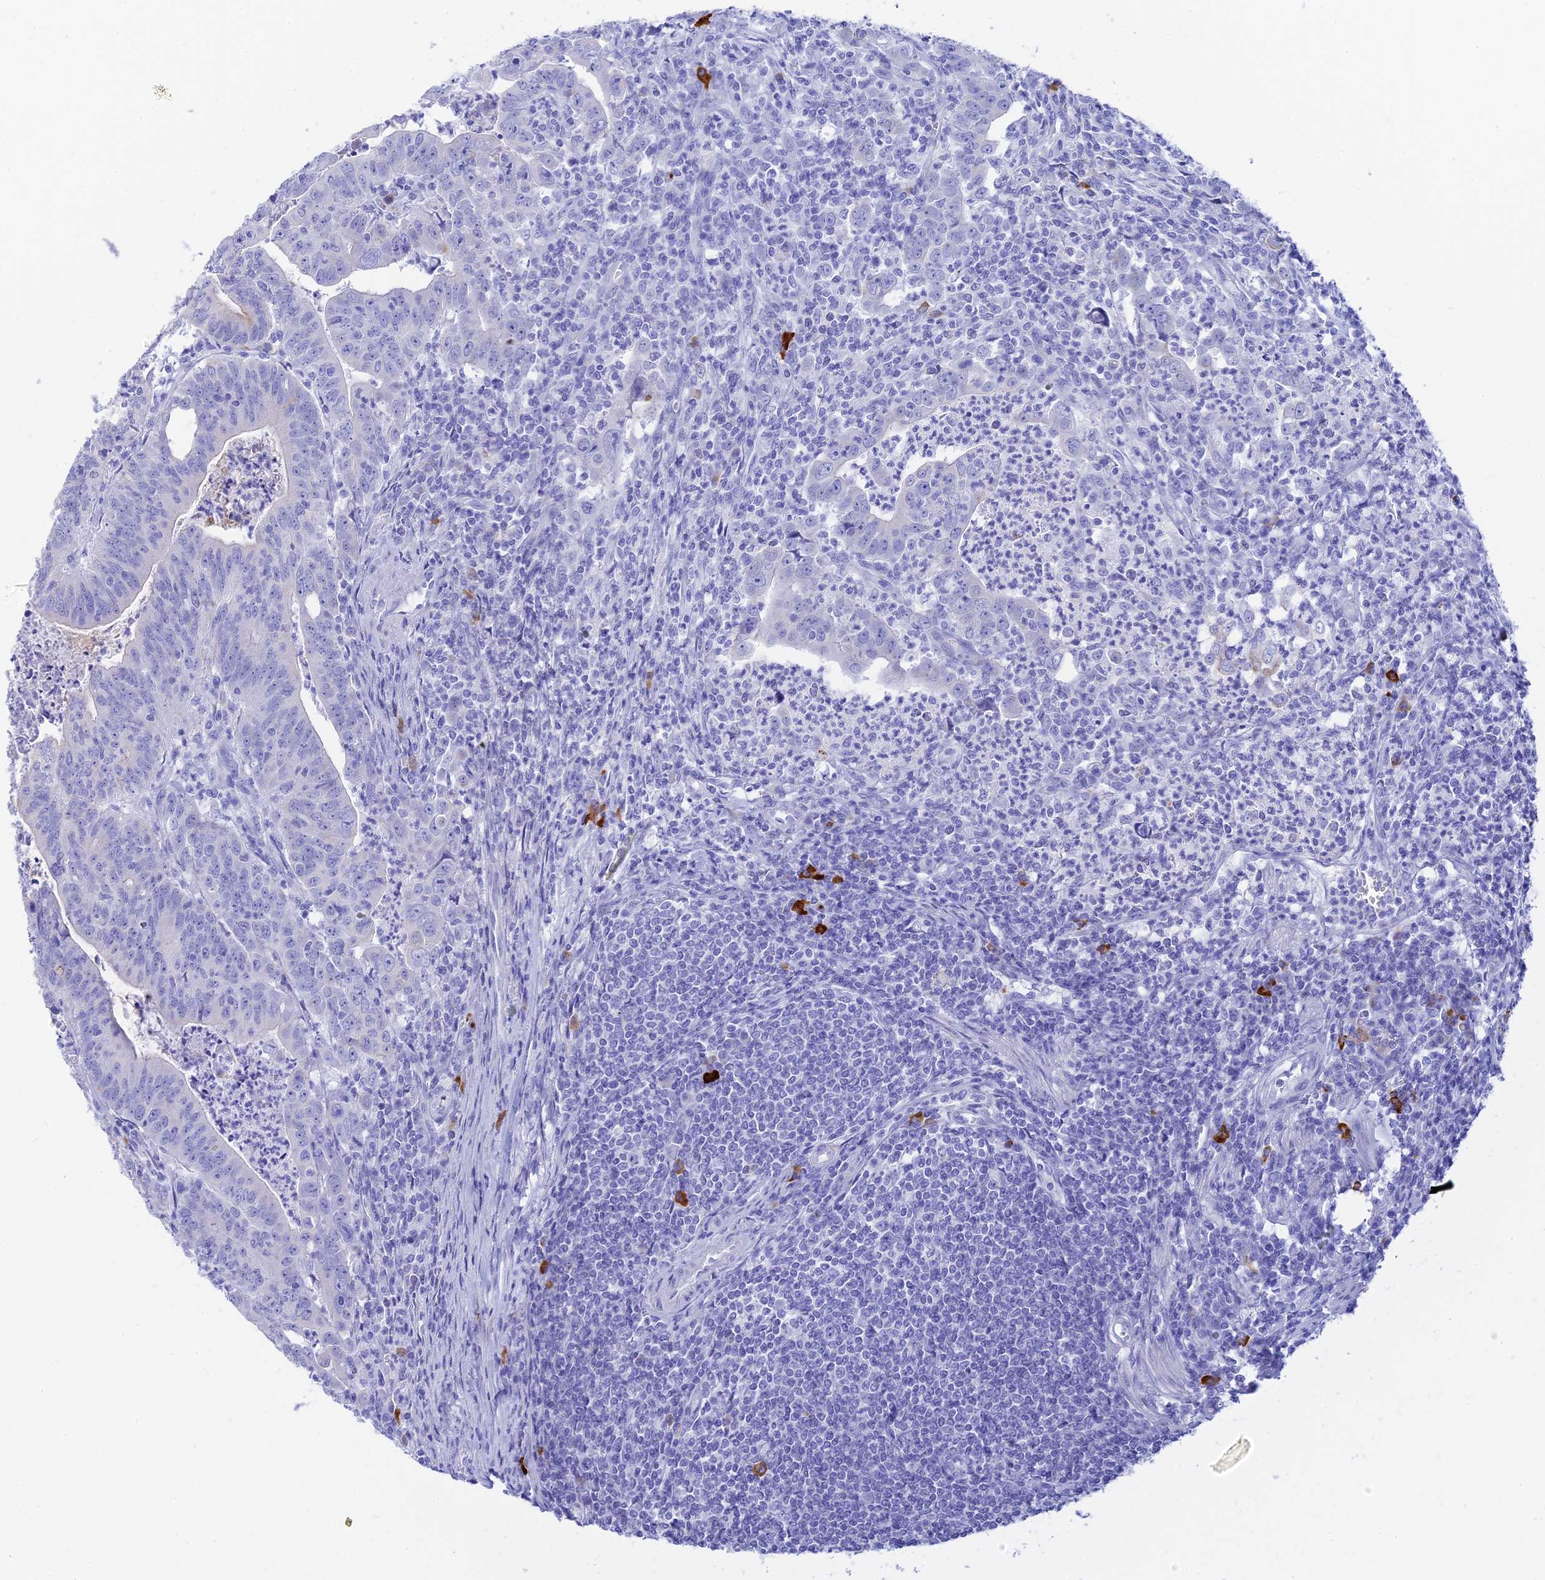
{"staining": {"intensity": "negative", "quantity": "none", "location": "none"}, "tissue": "colorectal cancer", "cell_type": "Tumor cells", "image_type": "cancer", "snomed": [{"axis": "morphology", "description": "Adenocarcinoma, NOS"}, {"axis": "topography", "description": "Rectum"}], "caption": "DAB immunohistochemical staining of adenocarcinoma (colorectal) displays no significant positivity in tumor cells. (Brightfield microscopy of DAB immunohistochemistry at high magnification).", "gene": "CEP152", "patient": {"sex": "male", "age": 69}}